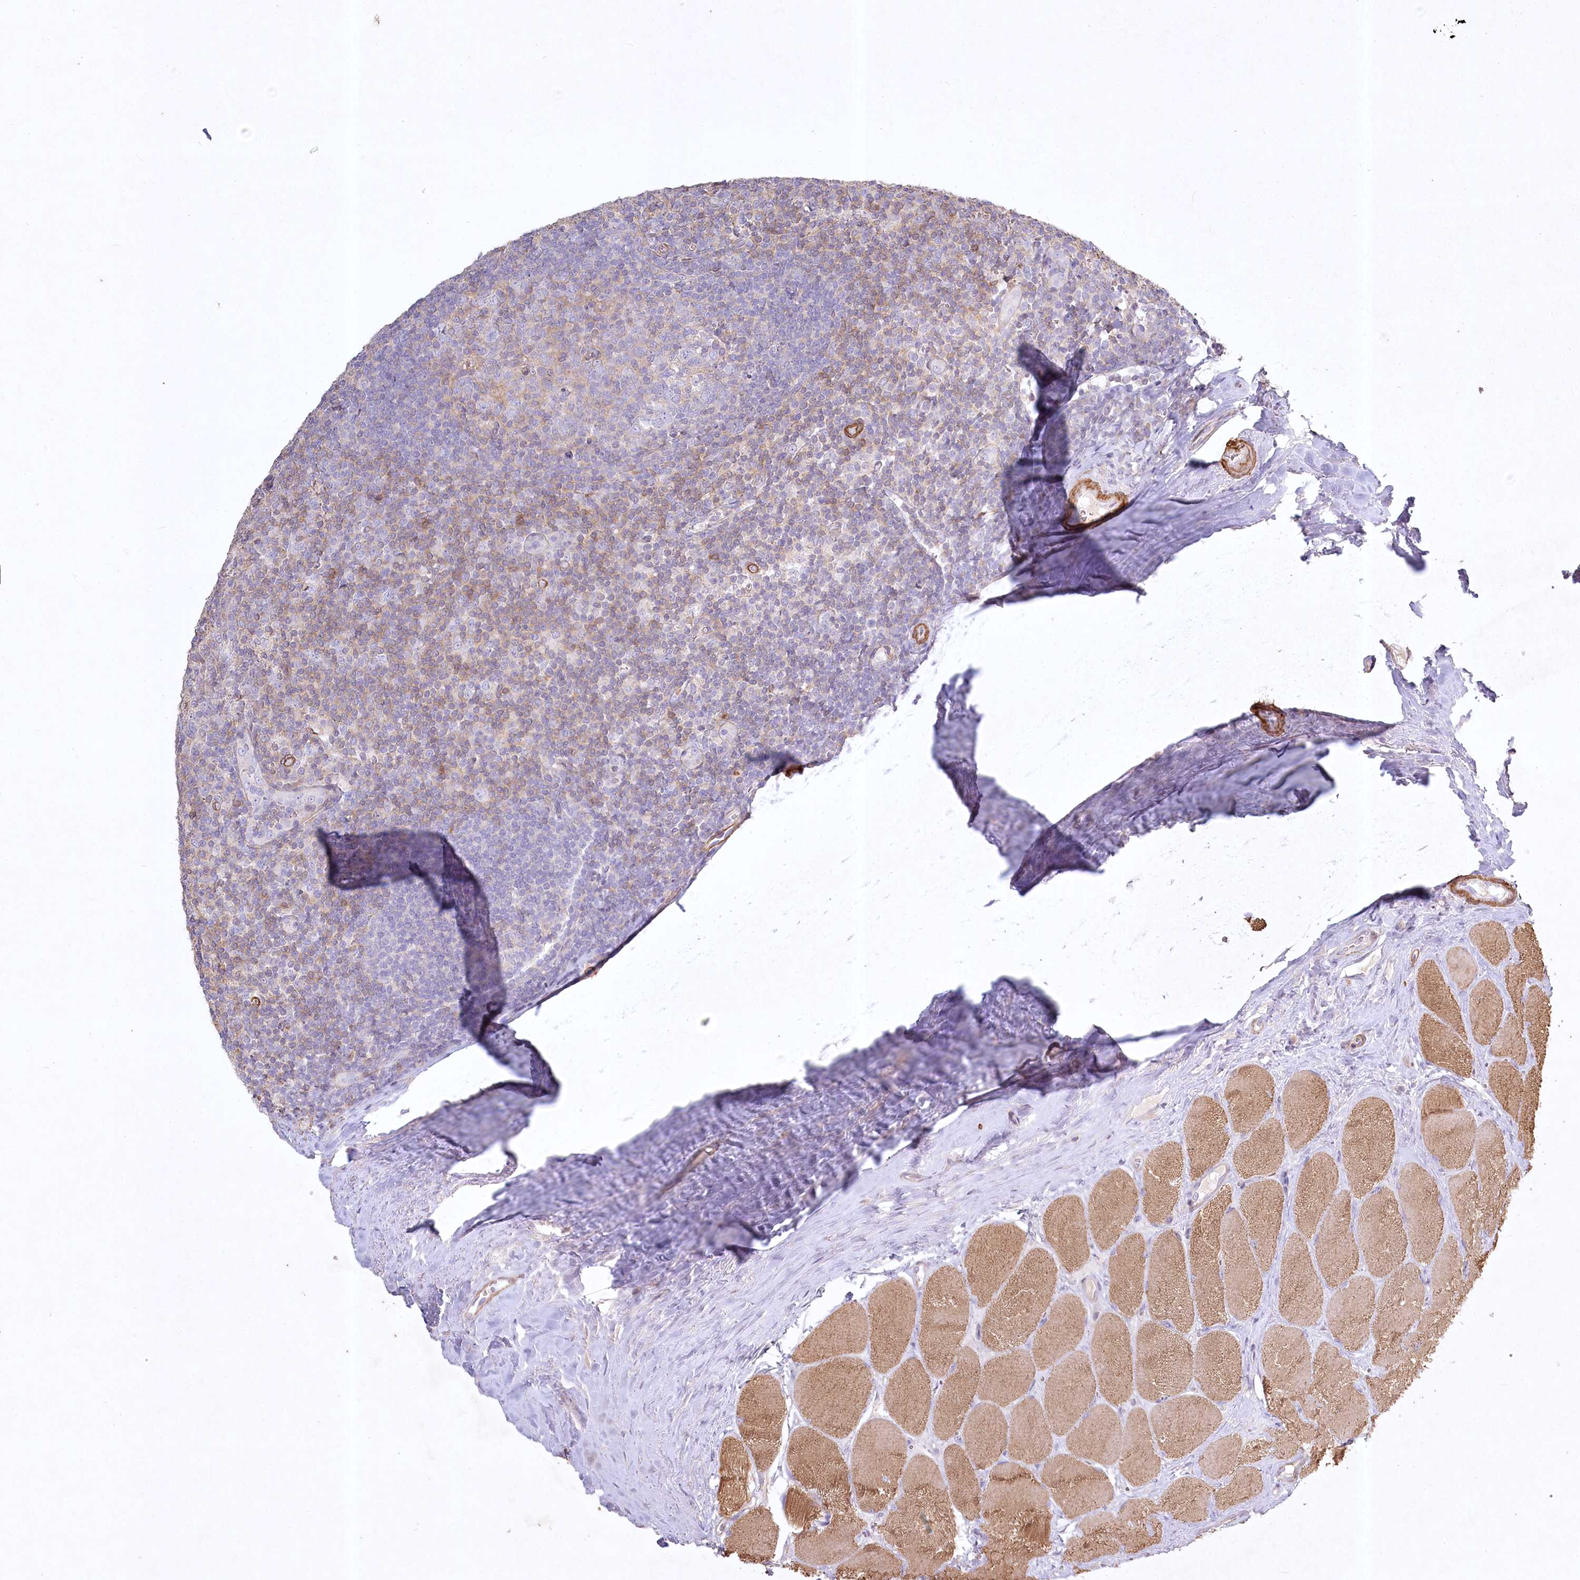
{"staining": {"intensity": "weak", "quantity": "<25%", "location": "cytoplasmic/membranous"}, "tissue": "tonsil", "cell_type": "Germinal center cells", "image_type": "normal", "snomed": [{"axis": "morphology", "description": "Normal tissue, NOS"}, {"axis": "topography", "description": "Tonsil"}], "caption": "Image shows no significant protein staining in germinal center cells of benign tonsil. The staining is performed using DAB (3,3'-diaminobenzidine) brown chromogen with nuclei counter-stained in using hematoxylin.", "gene": "INPP4B", "patient": {"sex": "male", "age": 27}}